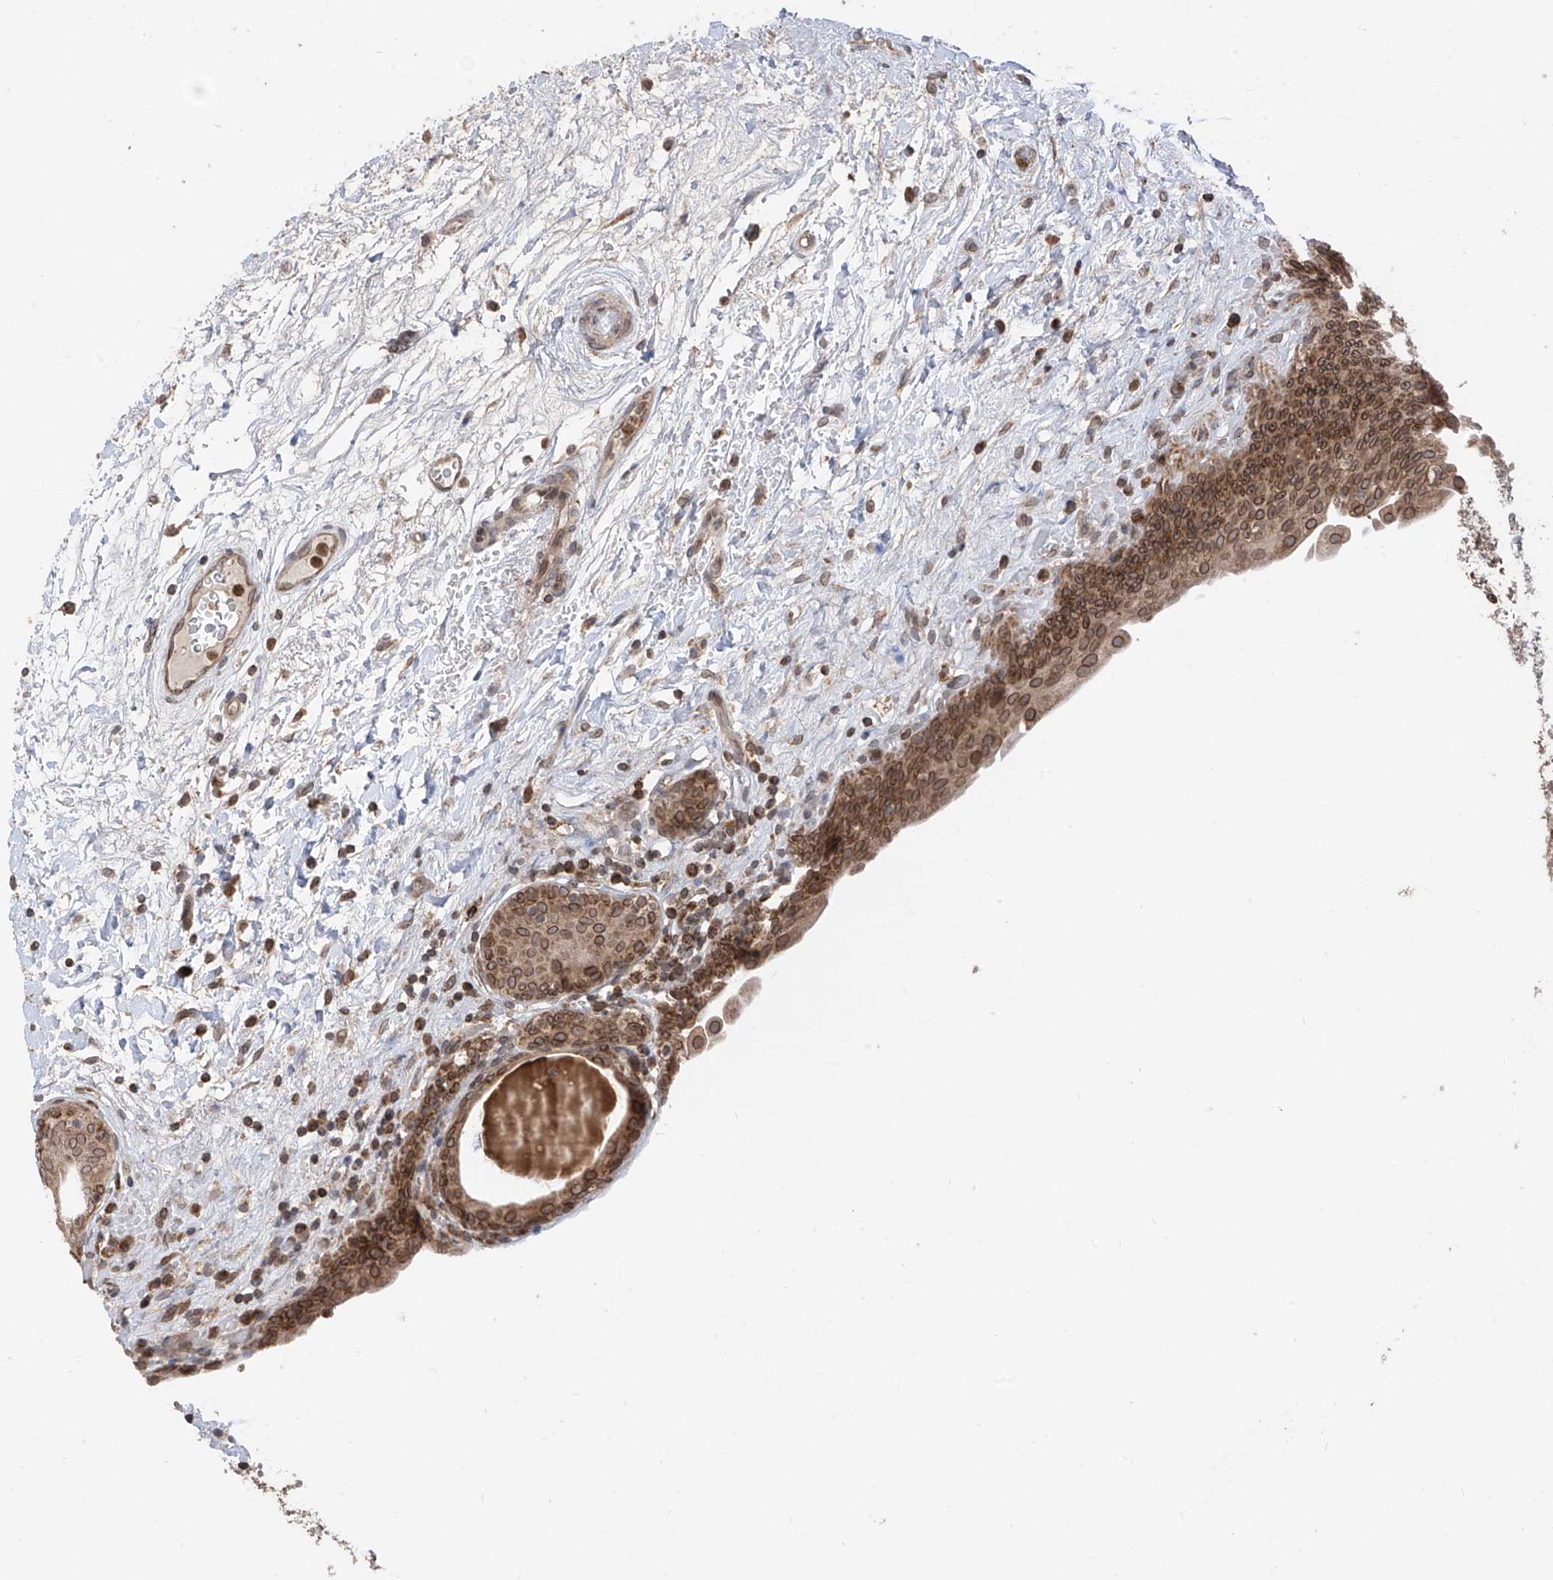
{"staining": {"intensity": "moderate", "quantity": ">75%", "location": "cytoplasmic/membranous,nuclear"}, "tissue": "urinary bladder", "cell_type": "Urothelial cells", "image_type": "normal", "snomed": [{"axis": "morphology", "description": "Normal tissue, NOS"}, {"axis": "topography", "description": "Urinary bladder"}], "caption": "DAB (3,3'-diaminobenzidine) immunohistochemical staining of benign urinary bladder displays moderate cytoplasmic/membranous,nuclear protein staining in approximately >75% of urothelial cells. (DAB (3,3'-diaminobenzidine) = brown stain, brightfield microscopy at high magnification).", "gene": "AHCTF1", "patient": {"sex": "male", "age": 83}}